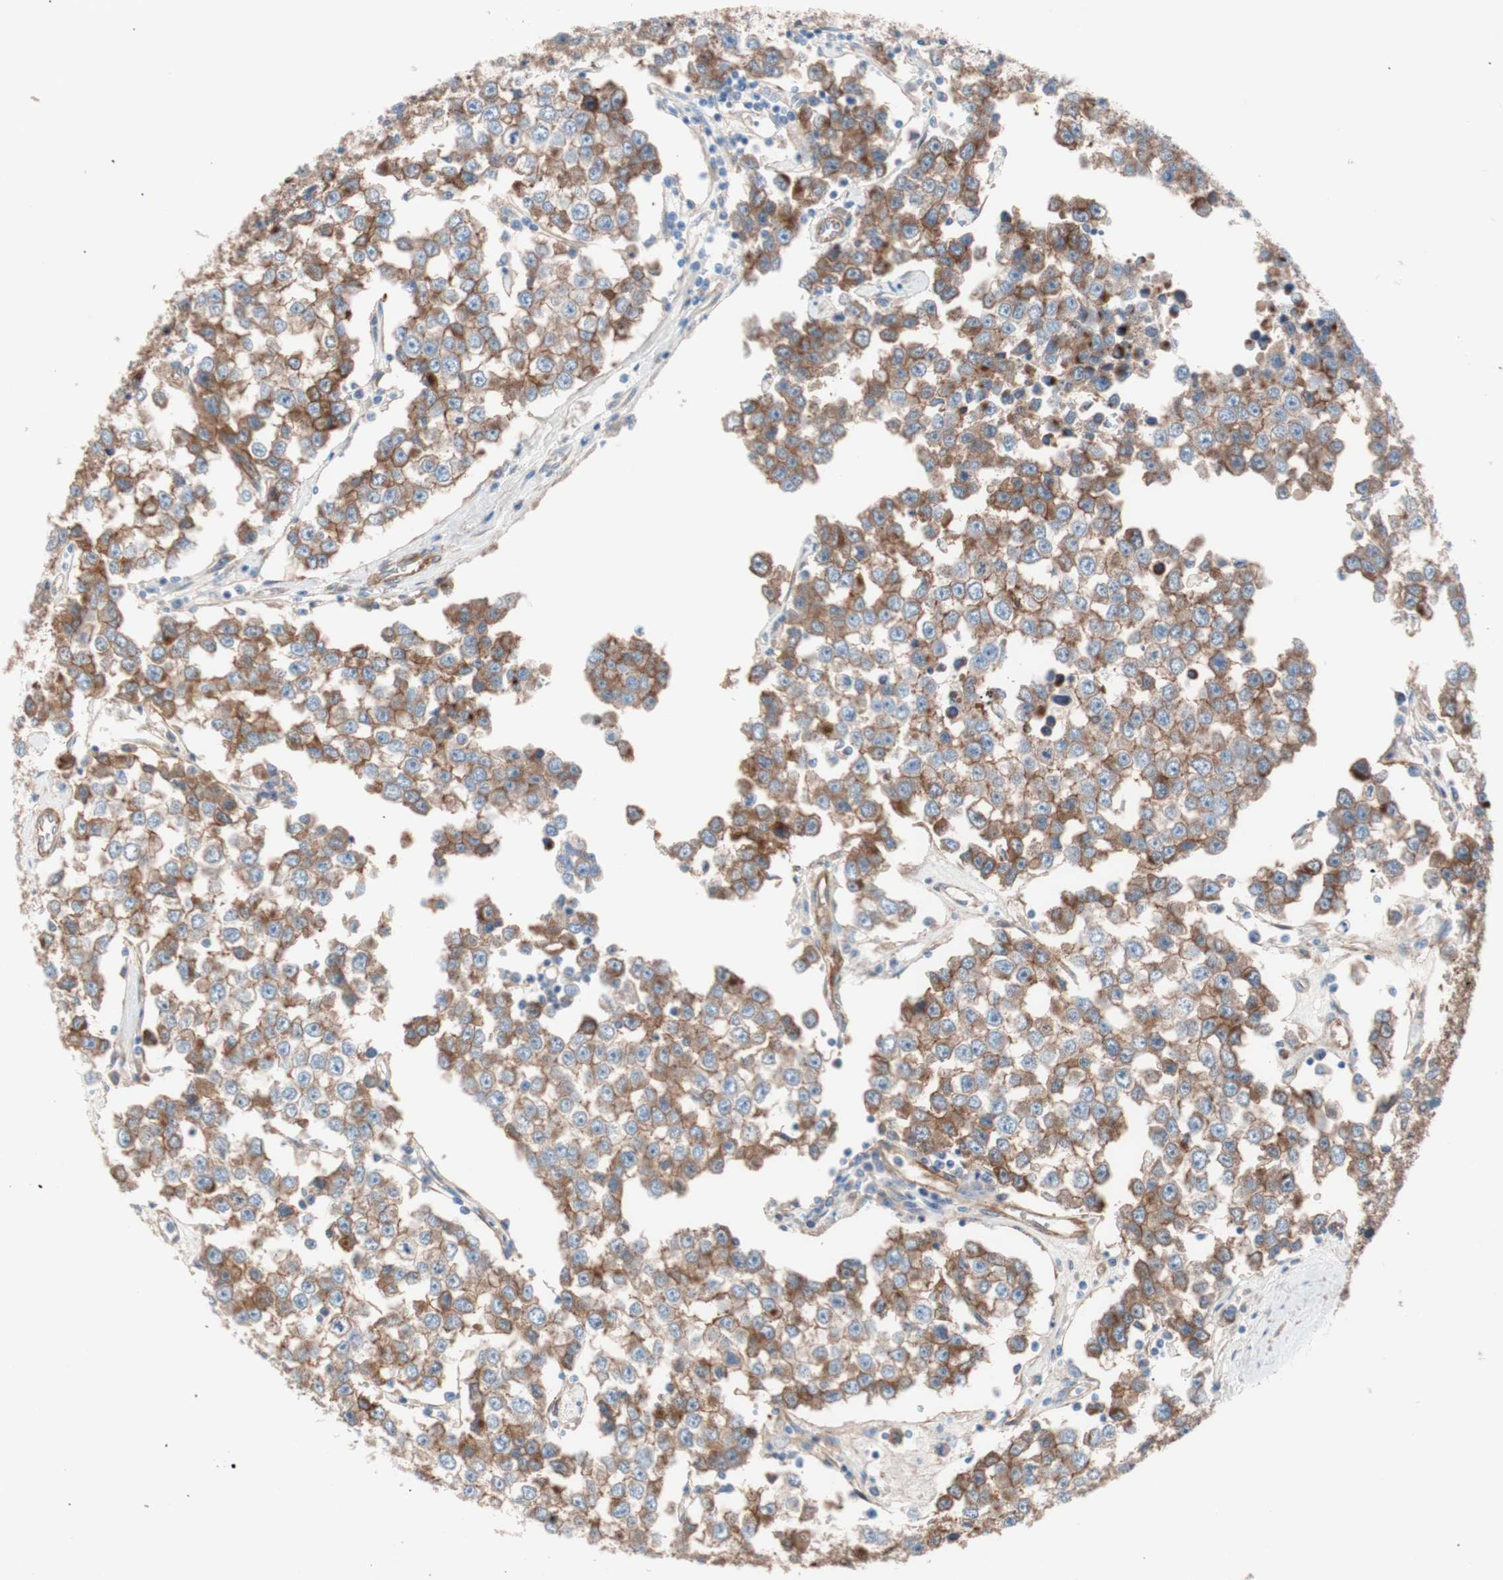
{"staining": {"intensity": "moderate", "quantity": "25%-75%", "location": "cytoplasmic/membranous"}, "tissue": "testis cancer", "cell_type": "Tumor cells", "image_type": "cancer", "snomed": [{"axis": "morphology", "description": "Seminoma, NOS"}, {"axis": "morphology", "description": "Carcinoma, Embryonal, NOS"}, {"axis": "topography", "description": "Testis"}], "caption": "Protein analysis of testis embryonal carcinoma tissue shows moderate cytoplasmic/membranous staining in about 25%-75% of tumor cells.", "gene": "SPINT1", "patient": {"sex": "male", "age": 52}}